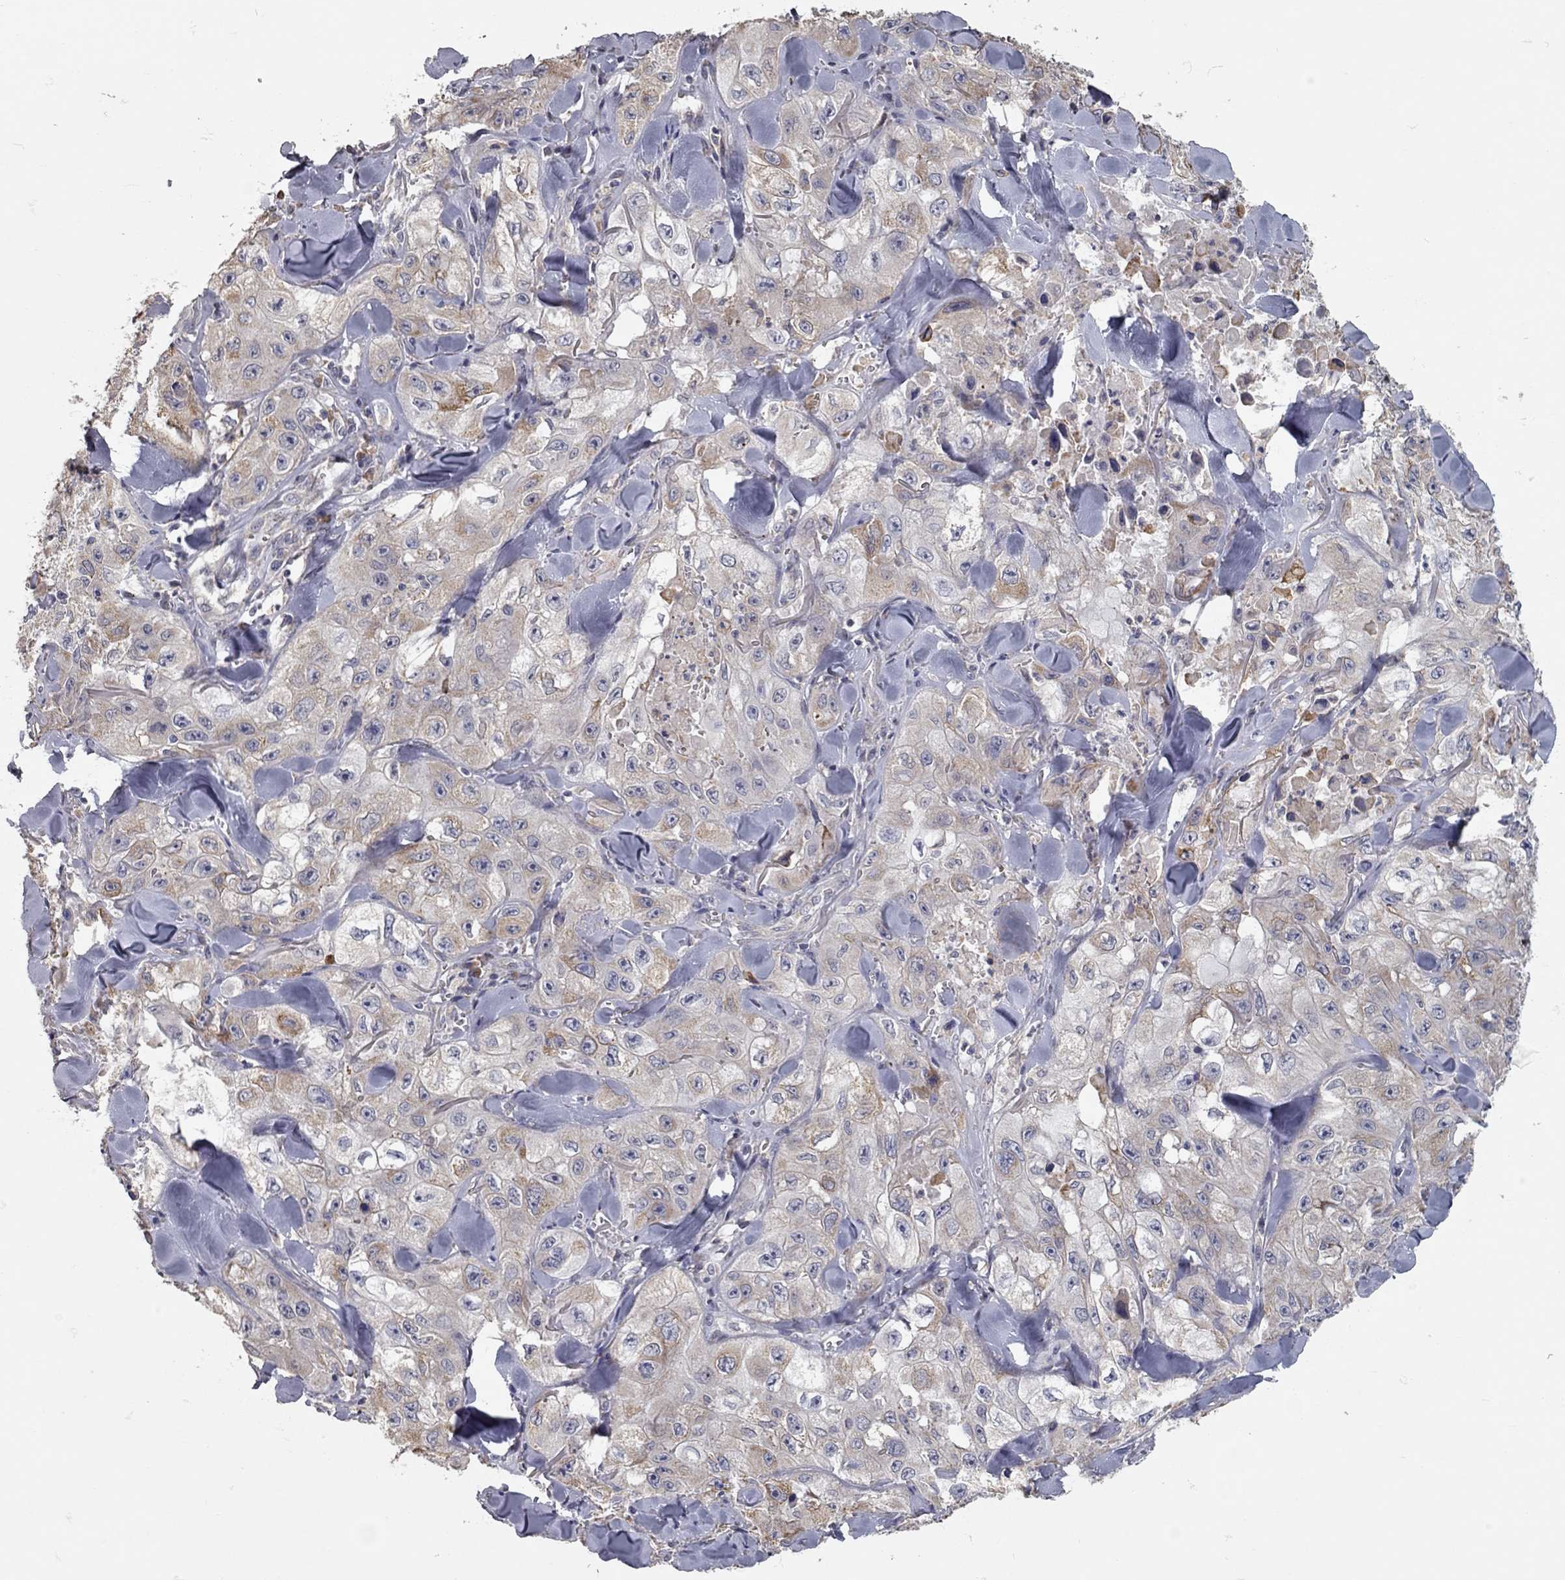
{"staining": {"intensity": "moderate", "quantity": "25%-75%", "location": "cytoplasmic/membranous"}, "tissue": "skin cancer", "cell_type": "Tumor cells", "image_type": "cancer", "snomed": [{"axis": "morphology", "description": "Squamous cell carcinoma, NOS"}, {"axis": "topography", "description": "Skin"}, {"axis": "topography", "description": "Subcutis"}], "caption": "Skin cancer (squamous cell carcinoma) stained with immunohistochemistry (IHC) demonstrates moderate cytoplasmic/membranous staining in approximately 25%-75% of tumor cells. (Brightfield microscopy of DAB IHC at high magnification).", "gene": "XAGE2", "patient": {"sex": "male", "age": 73}}